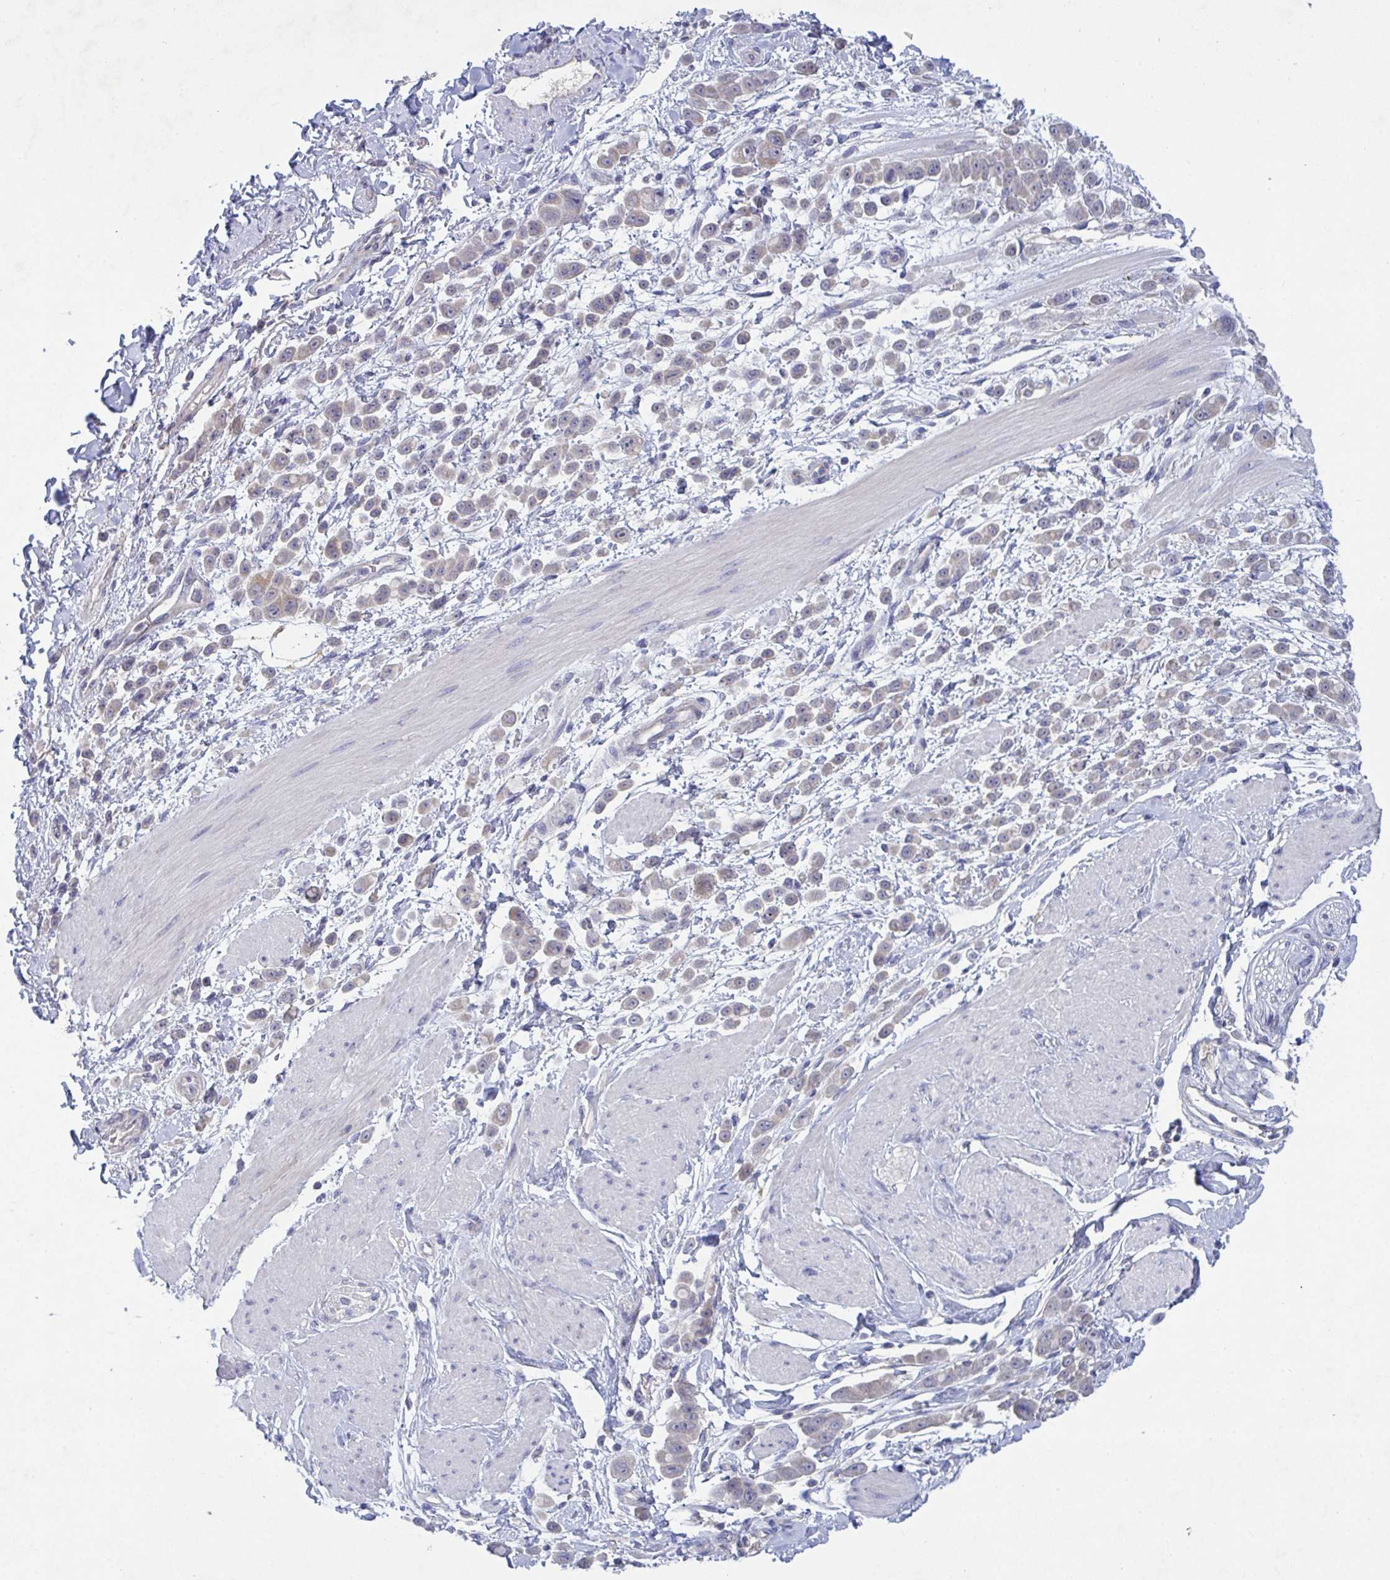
{"staining": {"intensity": "negative", "quantity": "none", "location": "none"}, "tissue": "pancreatic cancer", "cell_type": "Tumor cells", "image_type": "cancer", "snomed": [{"axis": "morphology", "description": "Normal tissue, NOS"}, {"axis": "morphology", "description": "Adenocarcinoma, NOS"}, {"axis": "topography", "description": "Pancreas"}], "caption": "Tumor cells are negative for brown protein staining in pancreatic cancer.", "gene": "GALNT13", "patient": {"sex": "female", "age": 64}}